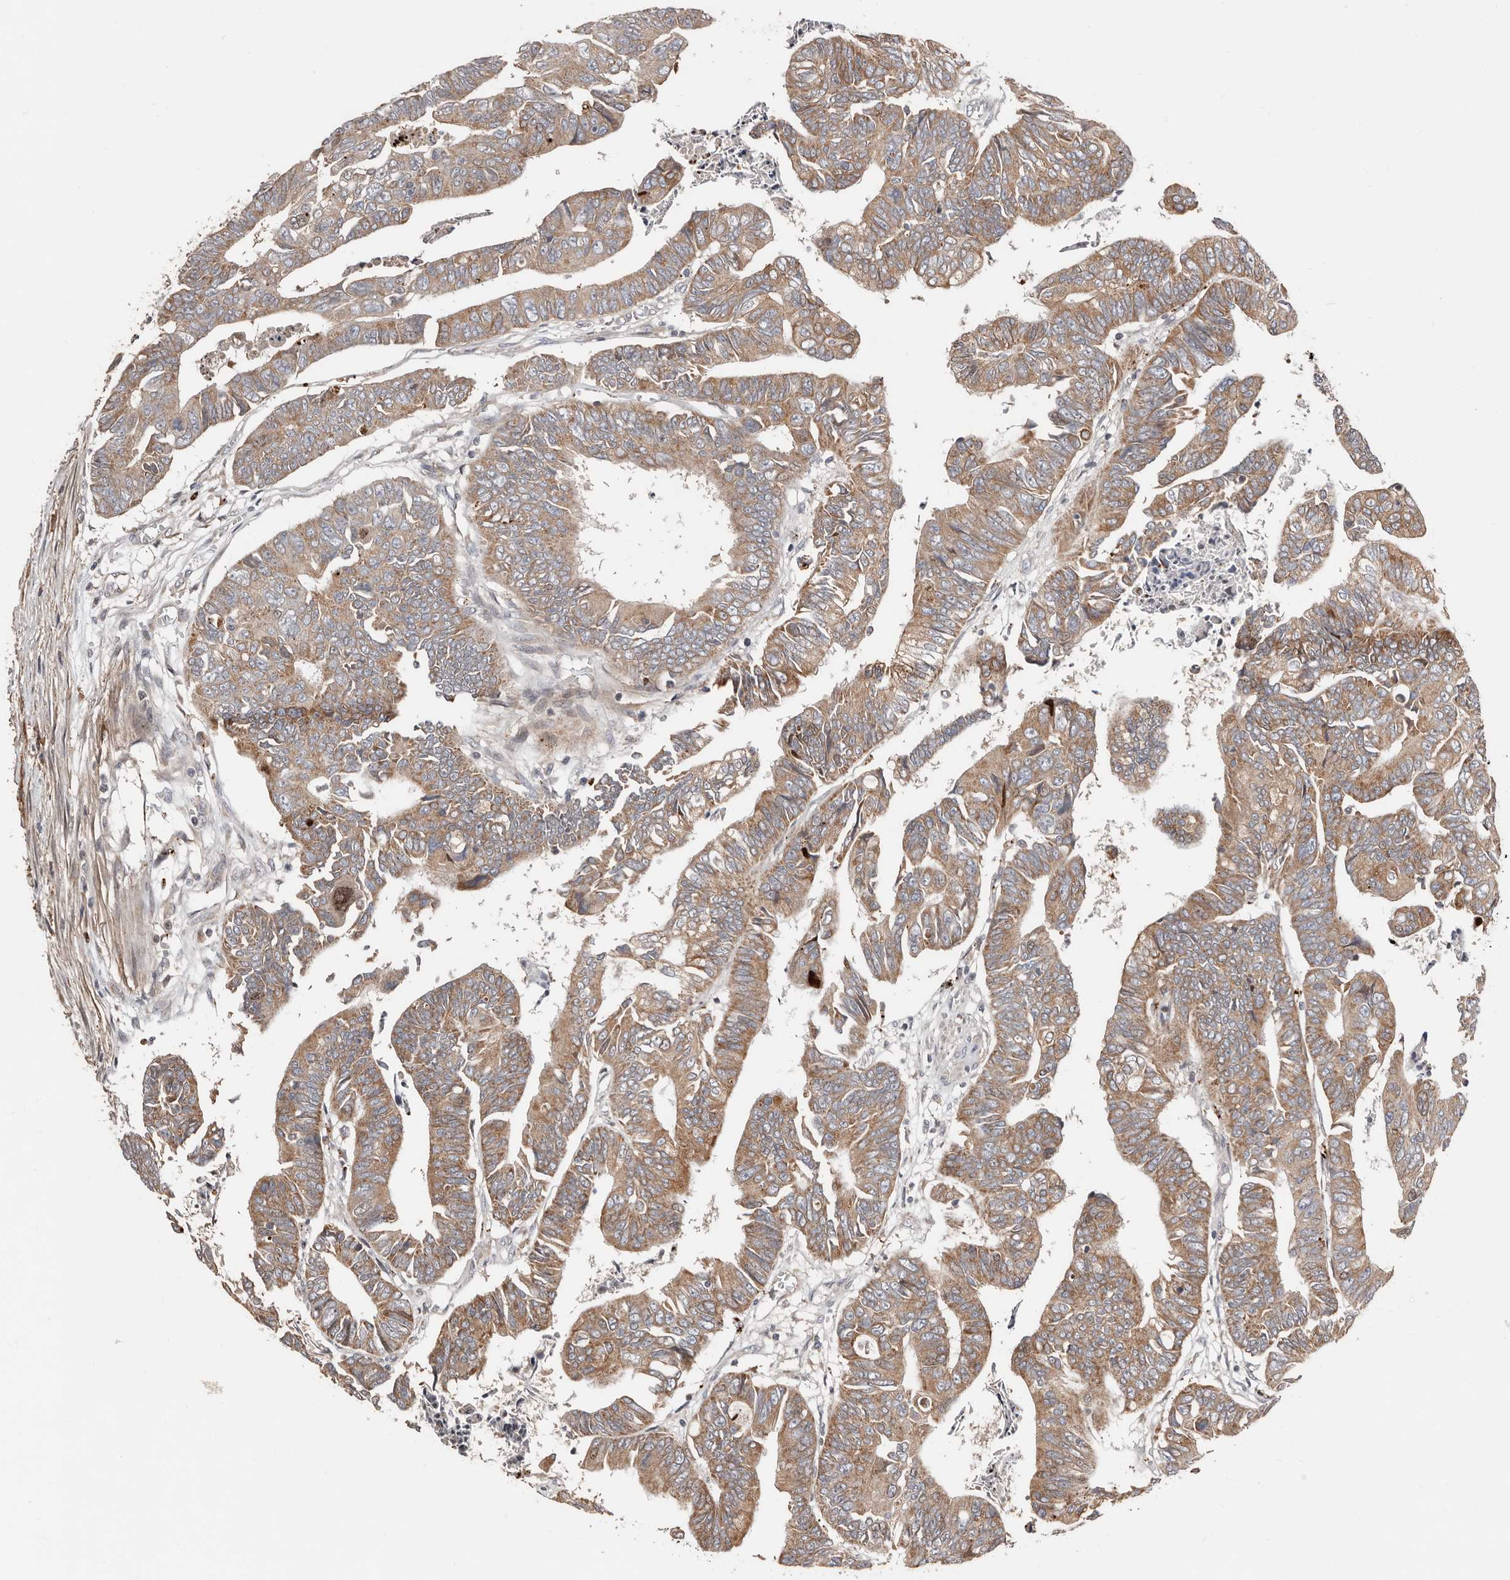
{"staining": {"intensity": "moderate", "quantity": ">75%", "location": "cytoplasmic/membranous"}, "tissue": "colorectal cancer", "cell_type": "Tumor cells", "image_type": "cancer", "snomed": [{"axis": "morphology", "description": "Adenocarcinoma, NOS"}, {"axis": "topography", "description": "Rectum"}], "caption": "Moderate cytoplasmic/membranous expression for a protein is seen in approximately >75% of tumor cells of colorectal cancer using IHC.", "gene": "SMYD4", "patient": {"sex": "female", "age": 65}}